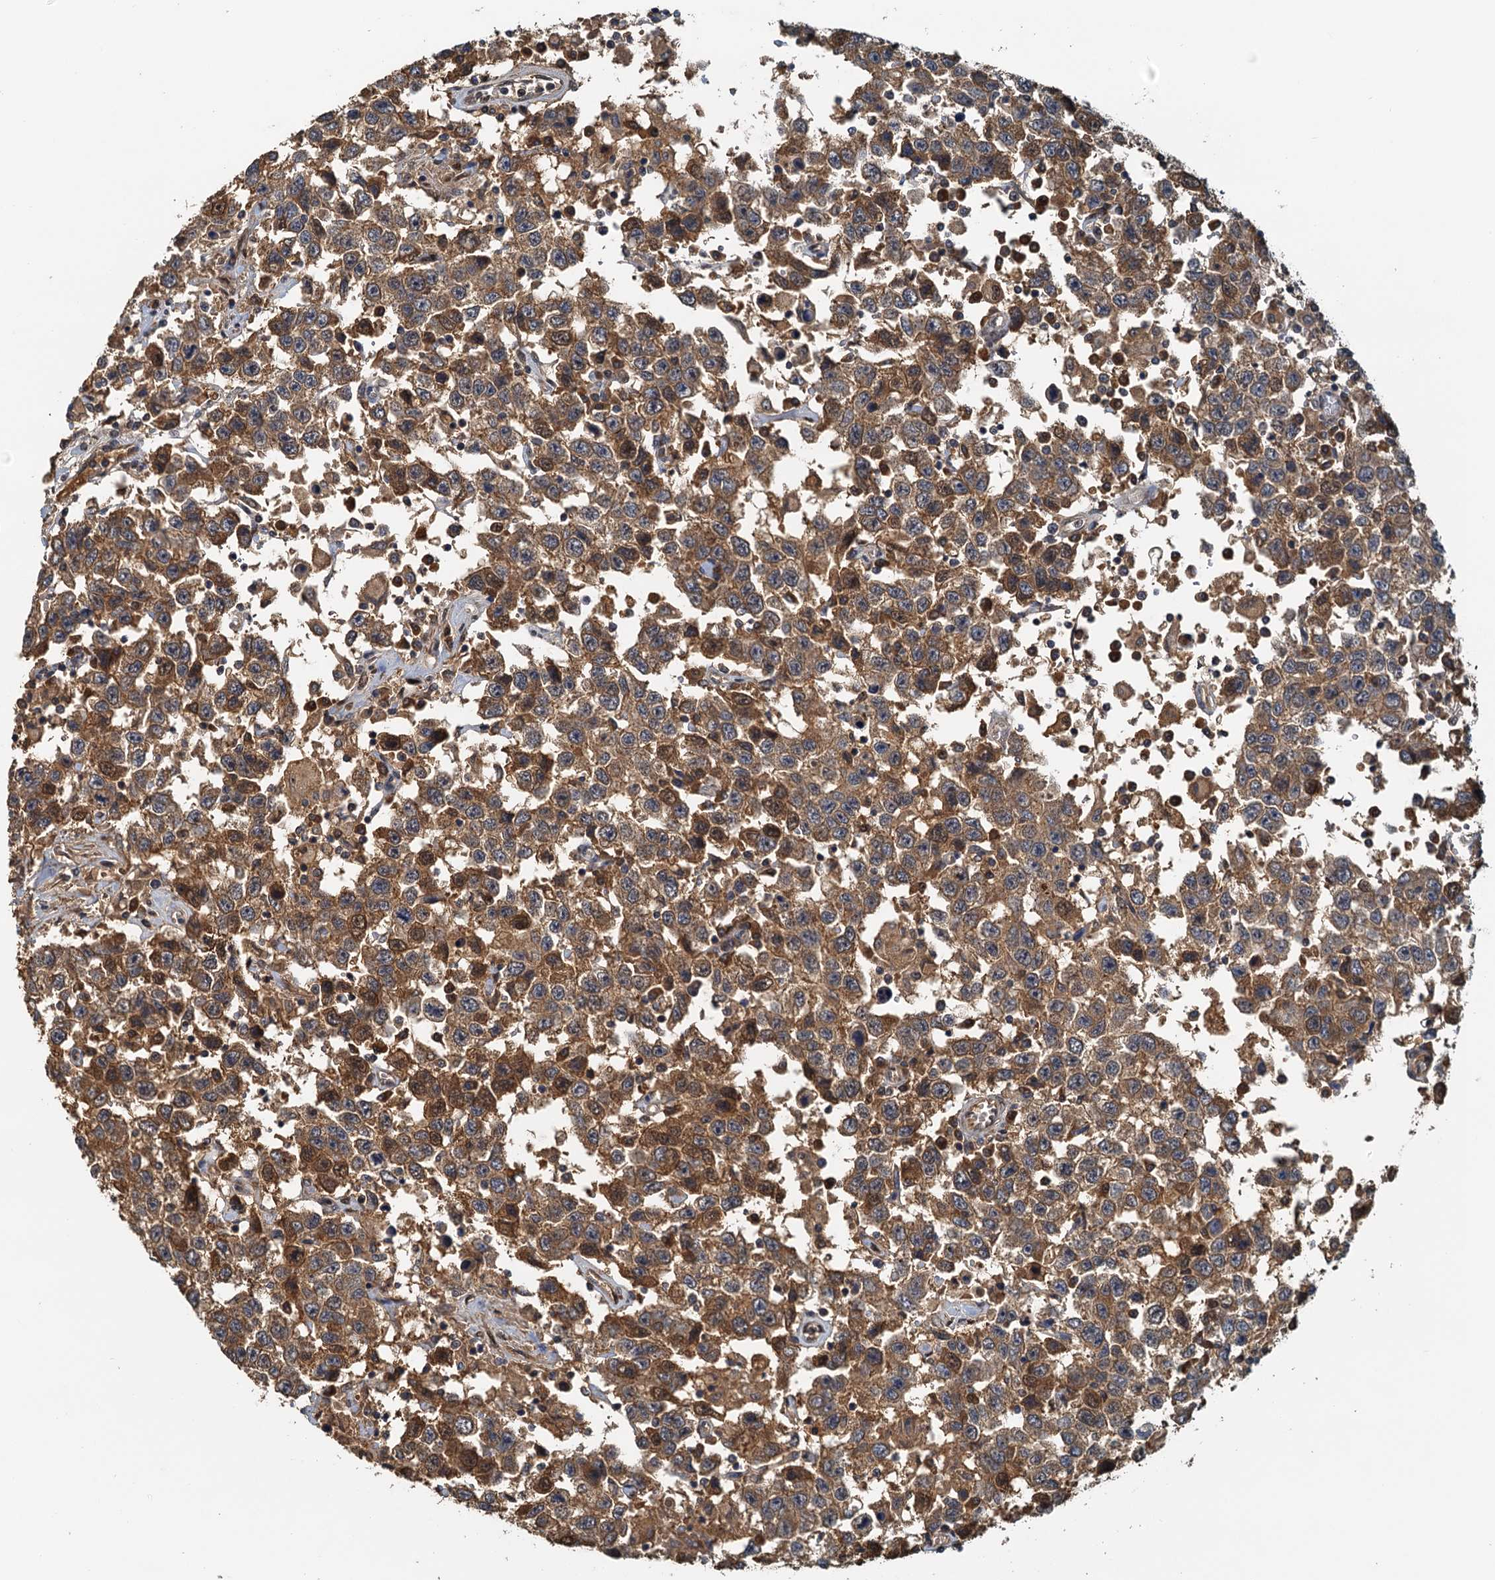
{"staining": {"intensity": "moderate", "quantity": ">75%", "location": "cytoplasmic/membranous"}, "tissue": "testis cancer", "cell_type": "Tumor cells", "image_type": "cancer", "snomed": [{"axis": "morphology", "description": "Seminoma, NOS"}, {"axis": "topography", "description": "Testis"}], "caption": "Seminoma (testis) stained with immunohistochemistry shows moderate cytoplasmic/membranous positivity in about >75% of tumor cells.", "gene": "UBL7", "patient": {"sex": "male", "age": 41}}